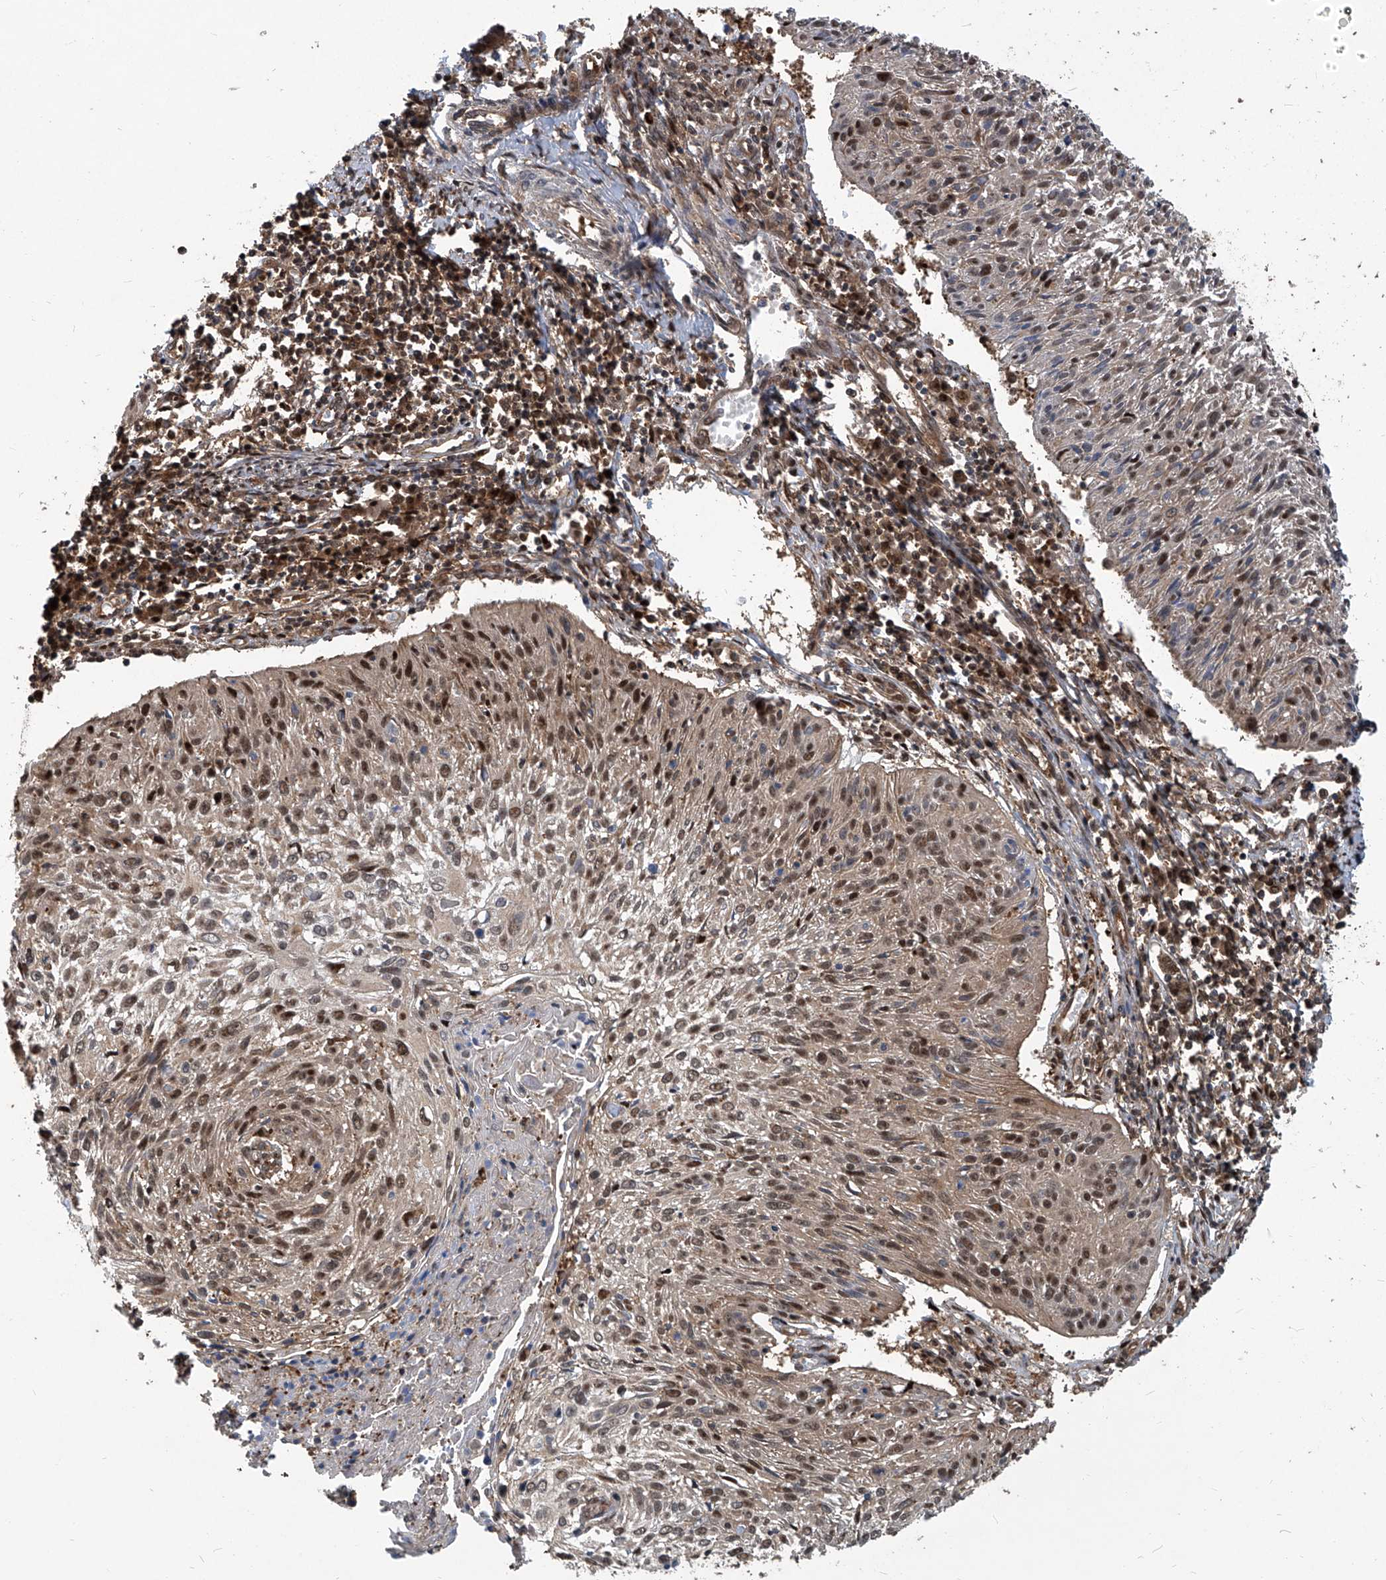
{"staining": {"intensity": "strong", "quantity": "25%-75%", "location": "nuclear"}, "tissue": "cervical cancer", "cell_type": "Tumor cells", "image_type": "cancer", "snomed": [{"axis": "morphology", "description": "Squamous cell carcinoma, NOS"}, {"axis": "topography", "description": "Cervix"}], "caption": "Immunohistochemistry photomicrograph of neoplastic tissue: human cervical cancer (squamous cell carcinoma) stained using immunohistochemistry displays high levels of strong protein expression localized specifically in the nuclear of tumor cells, appearing as a nuclear brown color.", "gene": "PSMB1", "patient": {"sex": "female", "age": 51}}